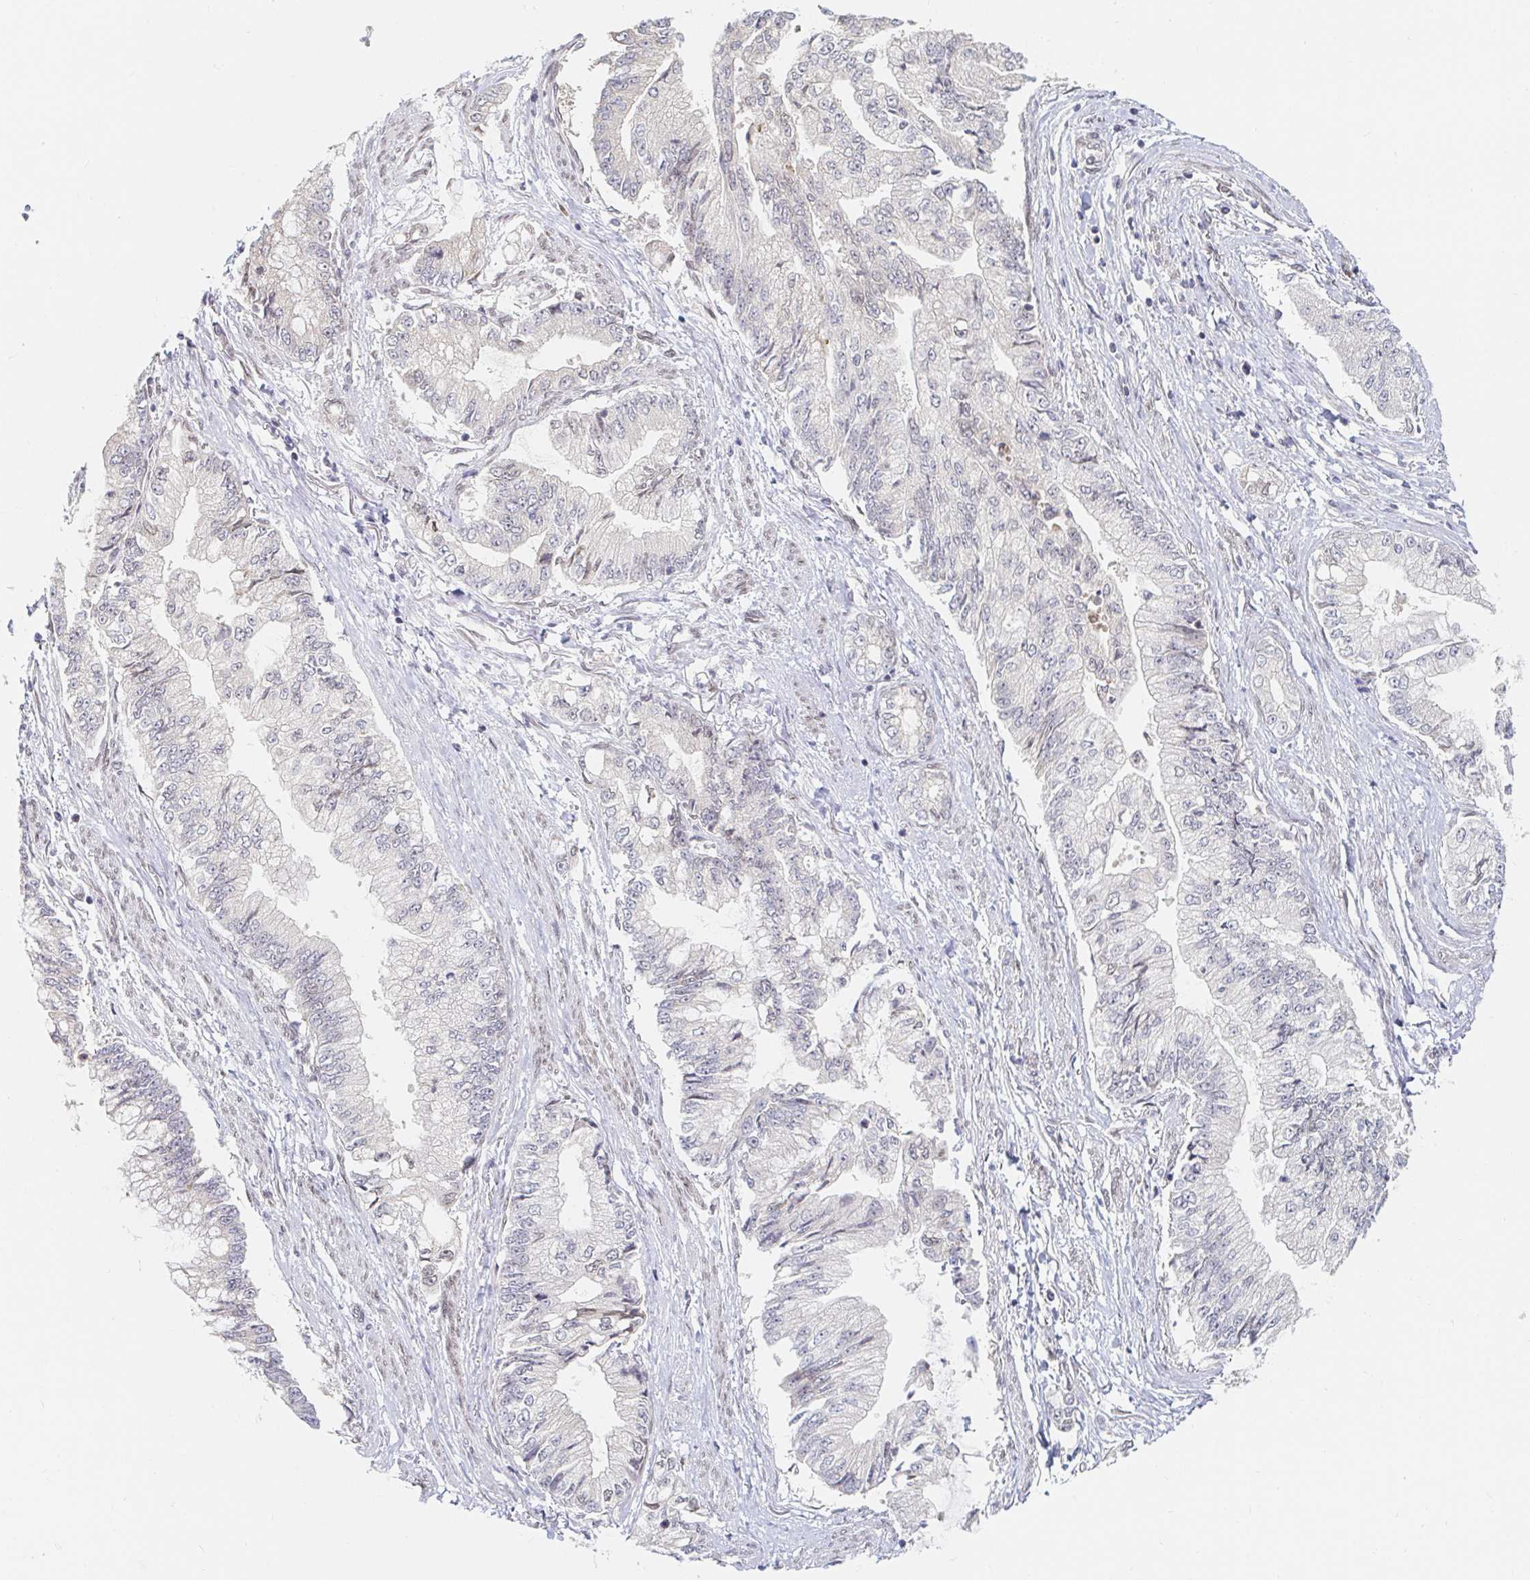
{"staining": {"intensity": "negative", "quantity": "none", "location": "none"}, "tissue": "stomach cancer", "cell_type": "Tumor cells", "image_type": "cancer", "snomed": [{"axis": "morphology", "description": "Adenocarcinoma, NOS"}, {"axis": "topography", "description": "Stomach, upper"}], "caption": "DAB (3,3'-diaminobenzidine) immunohistochemical staining of human stomach cancer demonstrates no significant positivity in tumor cells.", "gene": "CHD2", "patient": {"sex": "female", "age": 74}}